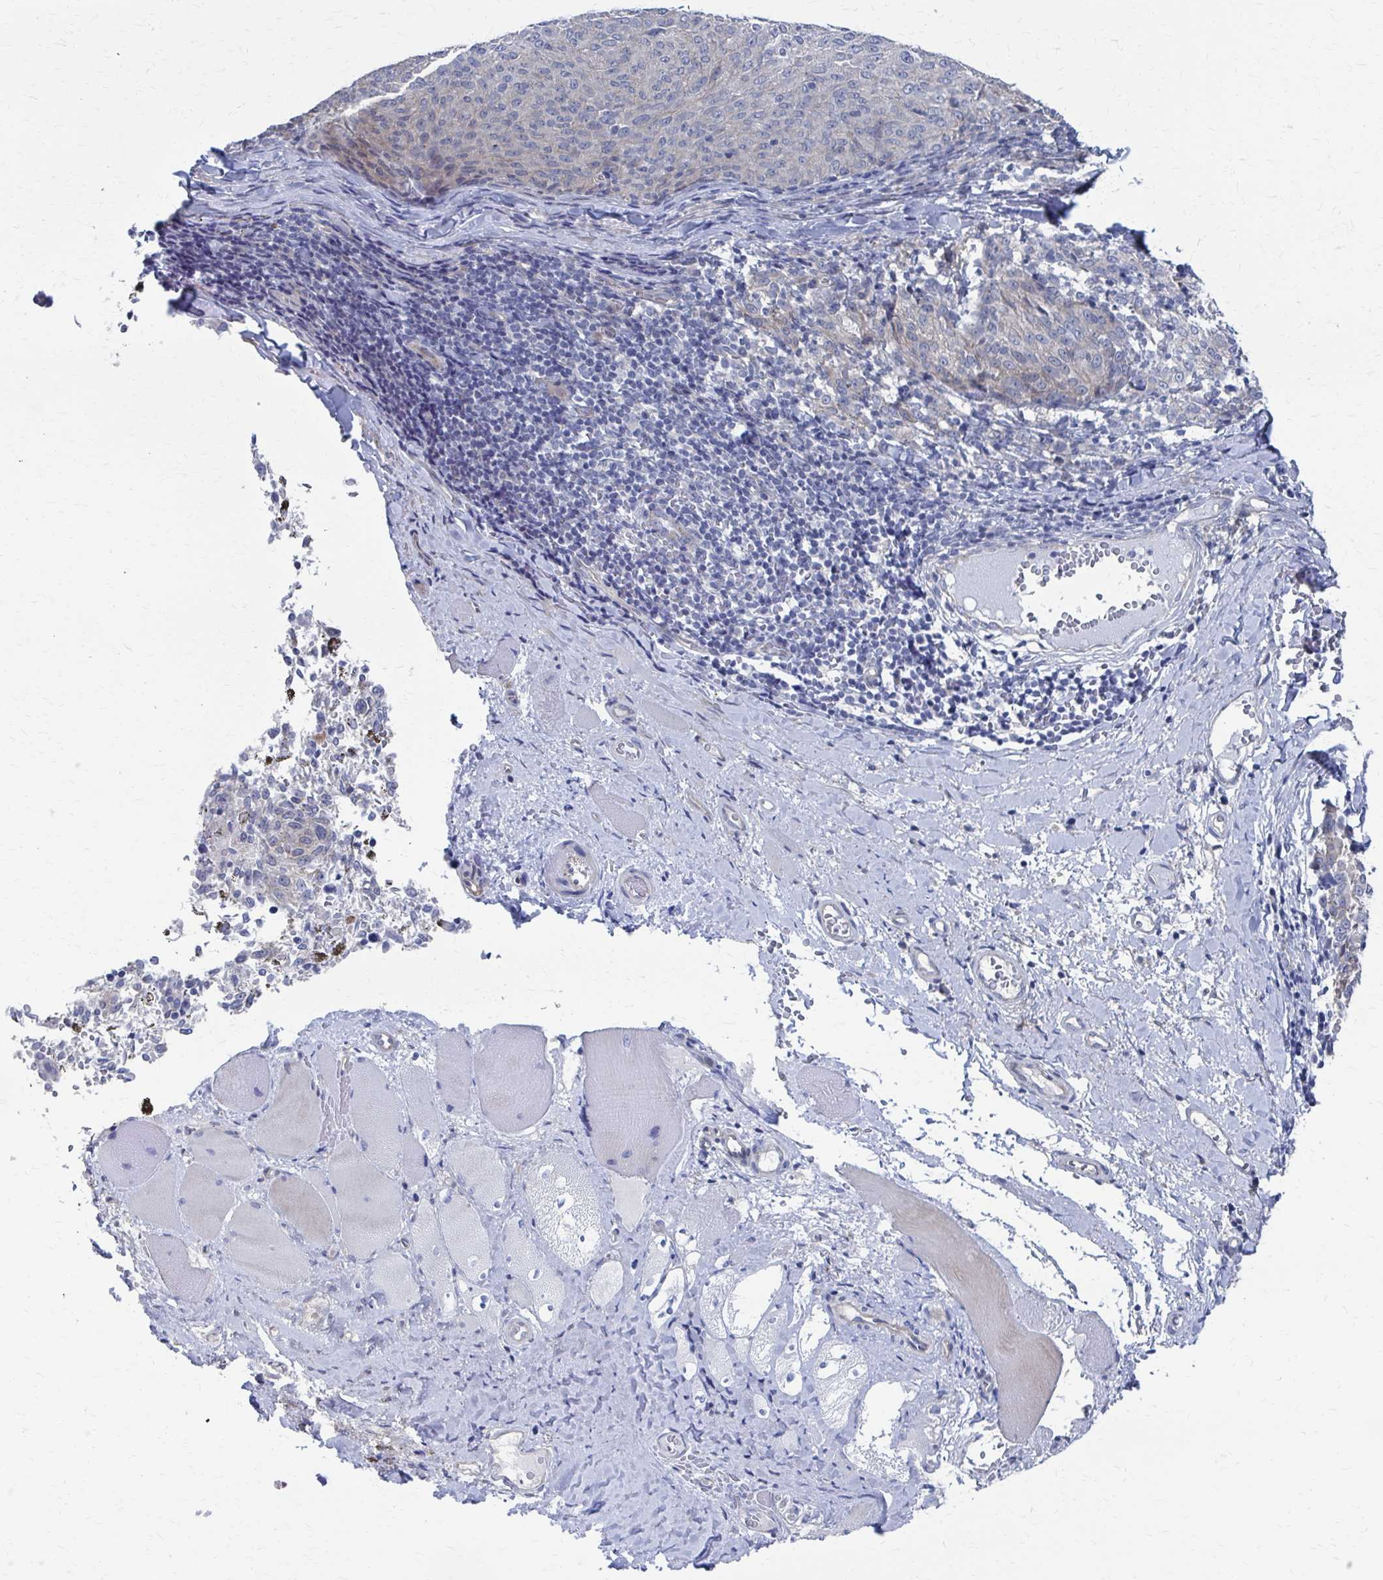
{"staining": {"intensity": "negative", "quantity": "none", "location": "none"}, "tissue": "melanoma", "cell_type": "Tumor cells", "image_type": "cancer", "snomed": [{"axis": "morphology", "description": "Malignant melanoma, NOS"}, {"axis": "topography", "description": "Skin"}], "caption": "Image shows no protein expression in tumor cells of malignant melanoma tissue.", "gene": "PLEKHG7", "patient": {"sex": "female", "age": 72}}